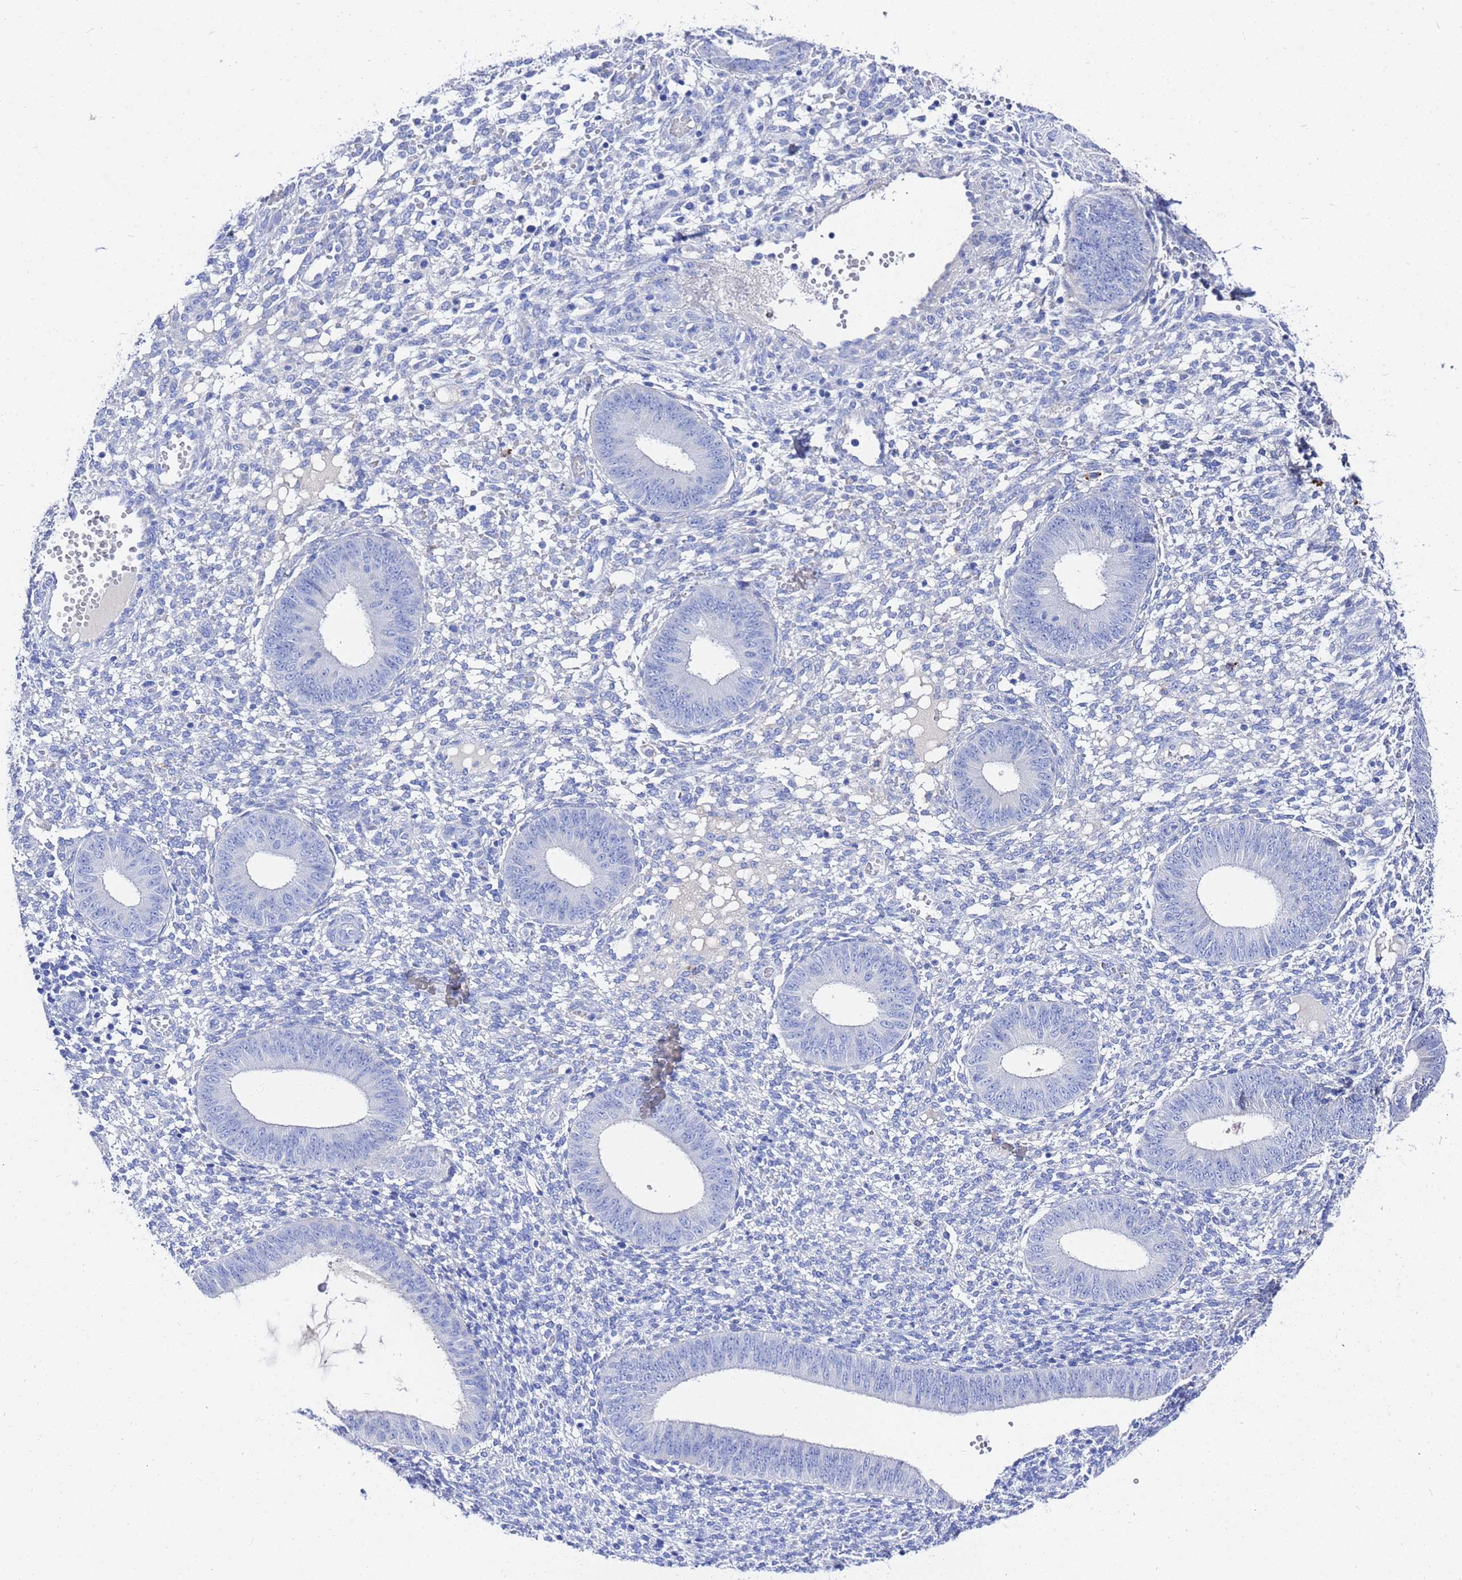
{"staining": {"intensity": "negative", "quantity": "none", "location": "none"}, "tissue": "endometrium", "cell_type": "Cells in endometrial stroma", "image_type": "normal", "snomed": [{"axis": "morphology", "description": "Normal tissue, NOS"}, {"axis": "topography", "description": "Endometrium"}], "caption": "Immunohistochemistry (IHC) micrograph of normal endometrium stained for a protein (brown), which shows no staining in cells in endometrial stroma.", "gene": "AQP12A", "patient": {"sex": "female", "age": 49}}